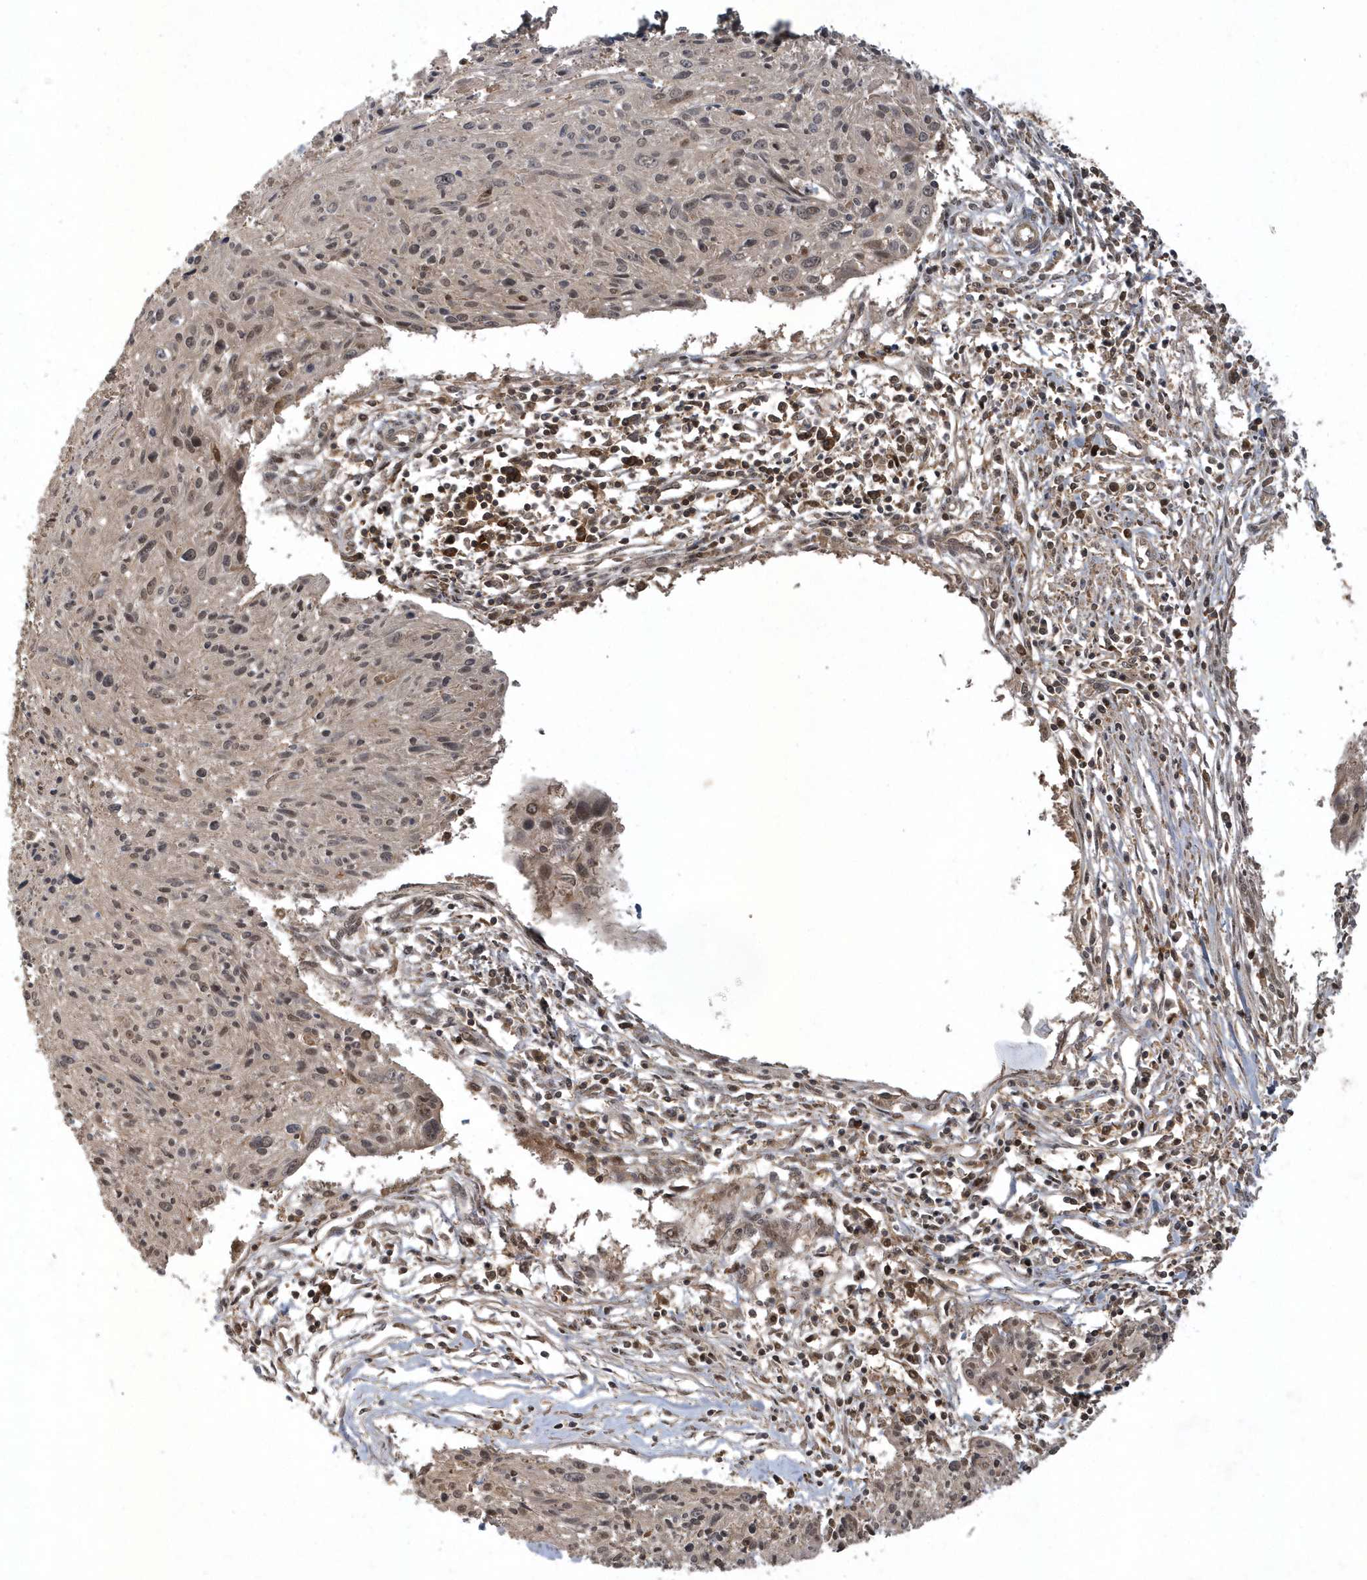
{"staining": {"intensity": "weak", "quantity": "<25%", "location": "nuclear"}, "tissue": "cervical cancer", "cell_type": "Tumor cells", "image_type": "cancer", "snomed": [{"axis": "morphology", "description": "Squamous cell carcinoma, NOS"}, {"axis": "topography", "description": "Cervix"}], "caption": "IHC photomicrograph of human cervical squamous cell carcinoma stained for a protein (brown), which displays no positivity in tumor cells.", "gene": "LACC1", "patient": {"sex": "female", "age": 51}}